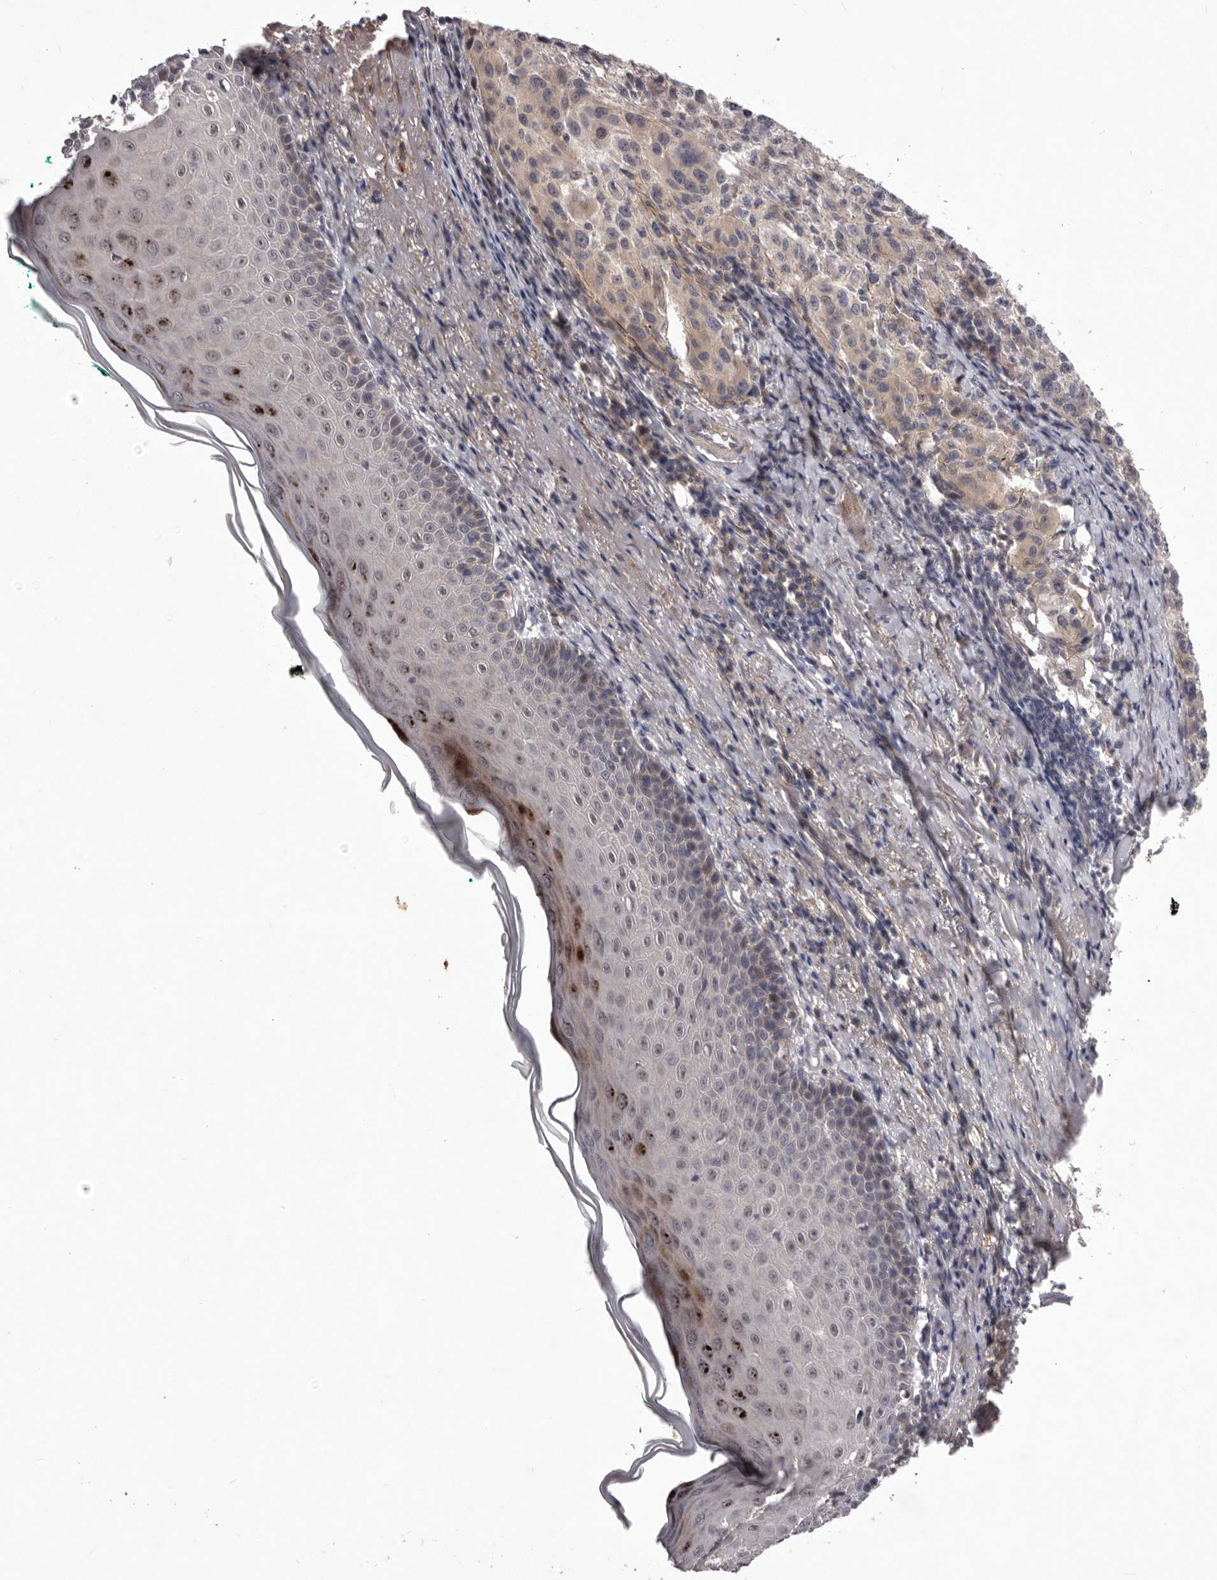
{"staining": {"intensity": "negative", "quantity": "none", "location": "none"}, "tissue": "melanoma", "cell_type": "Tumor cells", "image_type": "cancer", "snomed": [{"axis": "morphology", "description": "Necrosis, NOS"}, {"axis": "morphology", "description": "Malignant melanoma, NOS"}, {"axis": "topography", "description": "Skin"}], "caption": "IHC histopathology image of human melanoma stained for a protein (brown), which displays no positivity in tumor cells.", "gene": "HBS1L", "patient": {"sex": "female", "age": 87}}